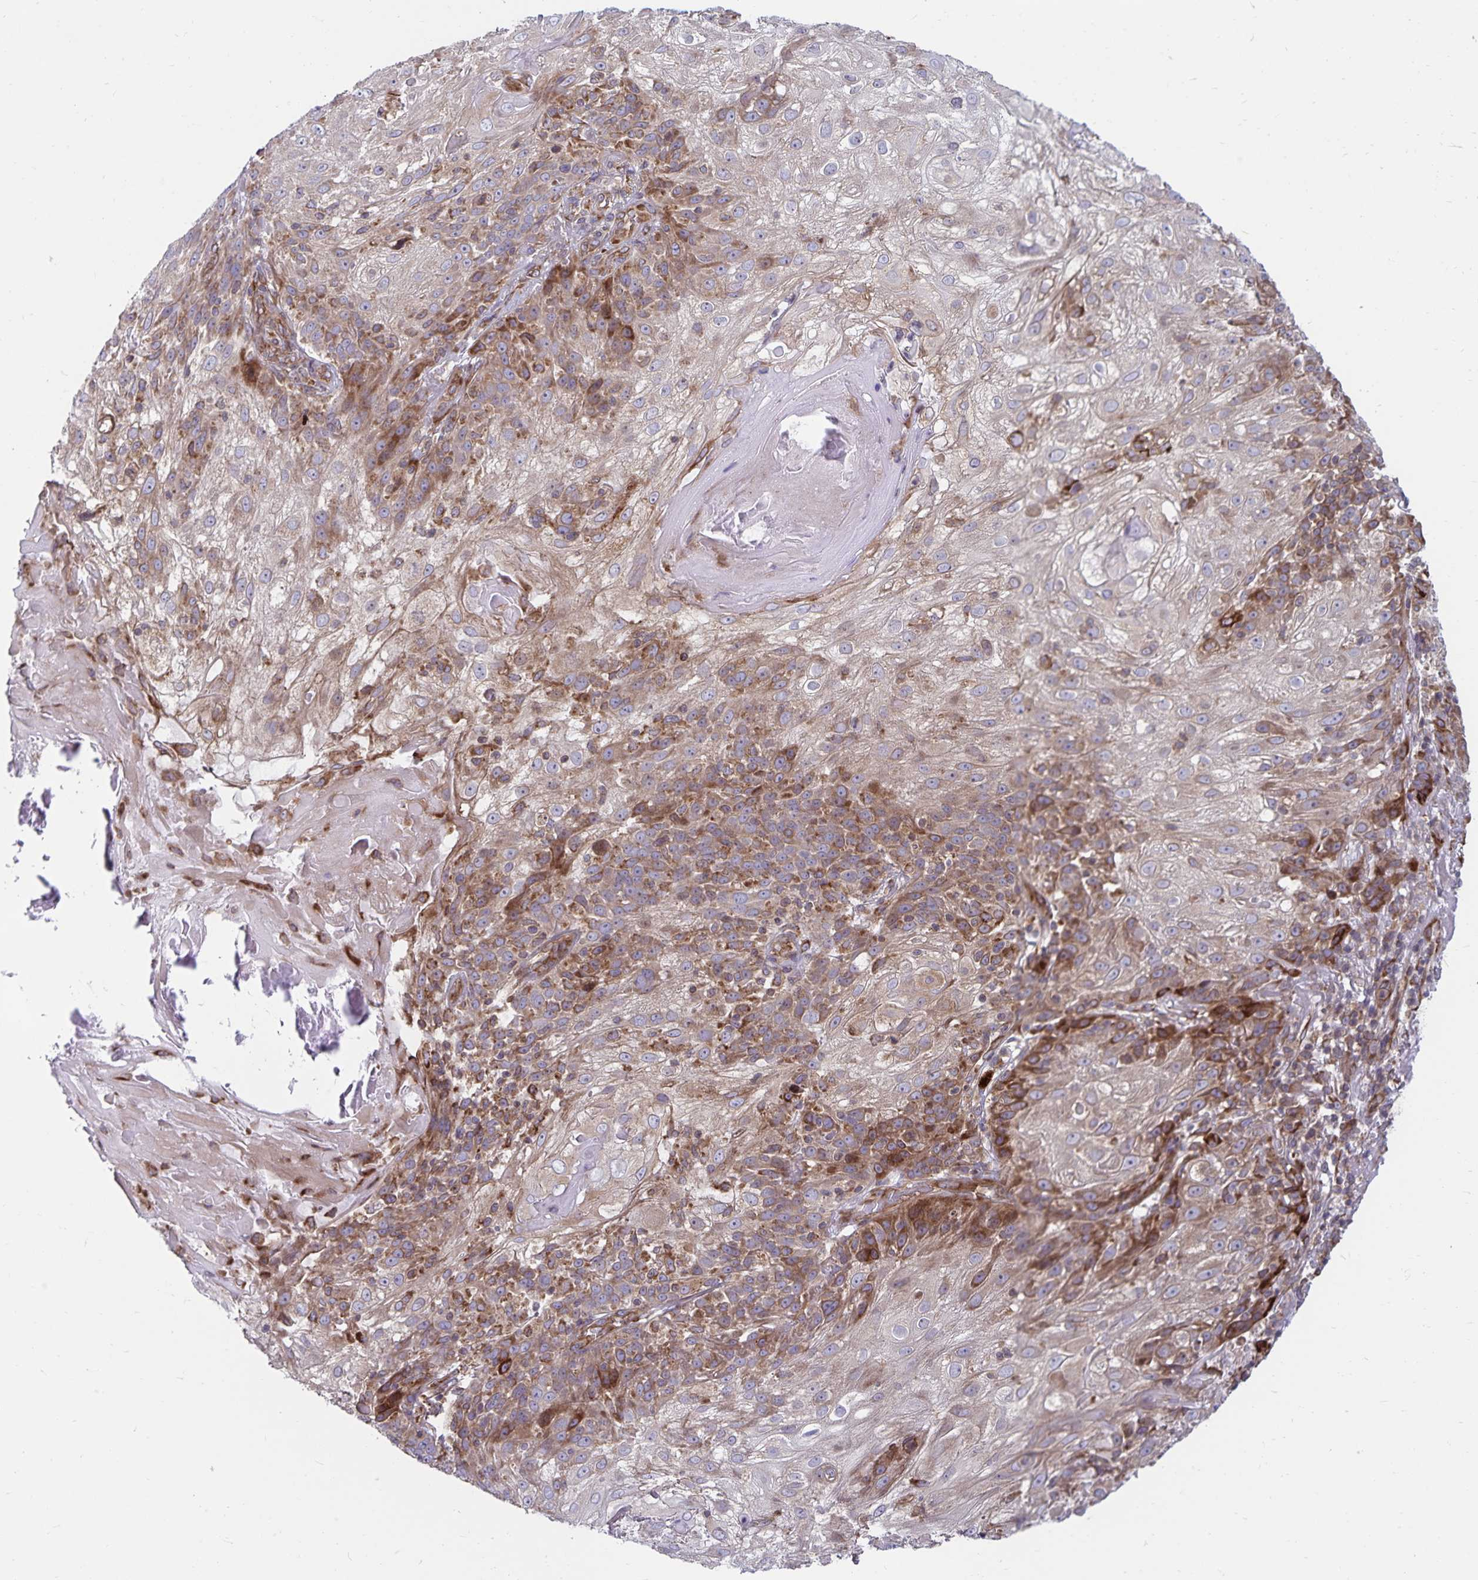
{"staining": {"intensity": "moderate", "quantity": "25%-75%", "location": "cytoplasmic/membranous"}, "tissue": "skin cancer", "cell_type": "Tumor cells", "image_type": "cancer", "snomed": [{"axis": "morphology", "description": "Normal tissue, NOS"}, {"axis": "morphology", "description": "Squamous cell carcinoma, NOS"}, {"axis": "topography", "description": "Skin"}], "caption": "The histopathology image exhibits staining of skin squamous cell carcinoma, revealing moderate cytoplasmic/membranous protein positivity (brown color) within tumor cells.", "gene": "SEC62", "patient": {"sex": "female", "age": 83}}